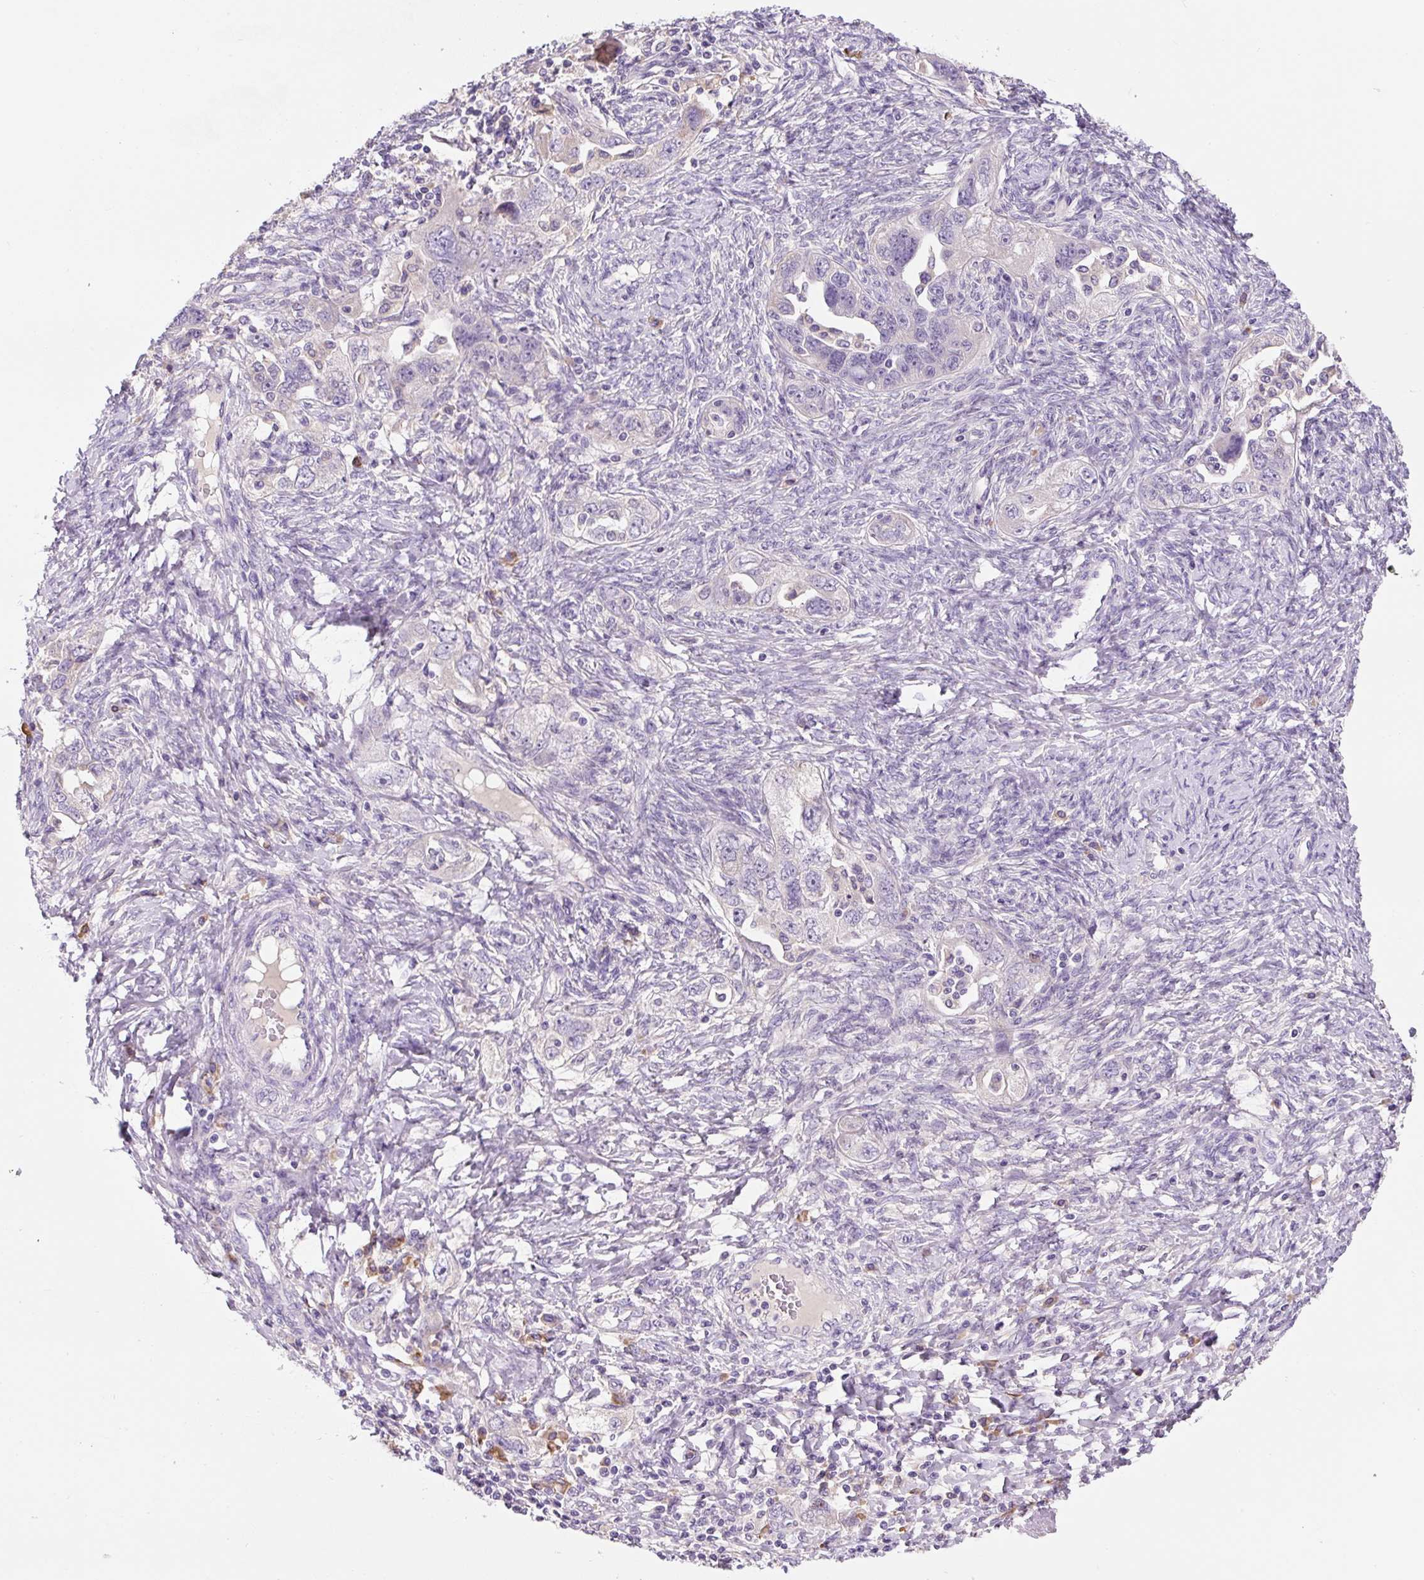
{"staining": {"intensity": "negative", "quantity": "none", "location": "none"}, "tissue": "ovarian cancer", "cell_type": "Tumor cells", "image_type": "cancer", "snomed": [{"axis": "morphology", "description": "Carcinoma, NOS"}, {"axis": "morphology", "description": "Cystadenocarcinoma, serous, NOS"}, {"axis": "topography", "description": "Ovary"}], "caption": "Immunohistochemistry (IHC) micrograph of serous cystadenocarcinoma (ovarian) stained for a protein (brown), which demonstrates no positivity in tumor cells. (Brightfield microscopy of DAB (3,3'-diaminobenzidine) immunohistochemistry at high magnification).", "gene": "FZD5", "patient": {"sex": "female", "age": 69}}